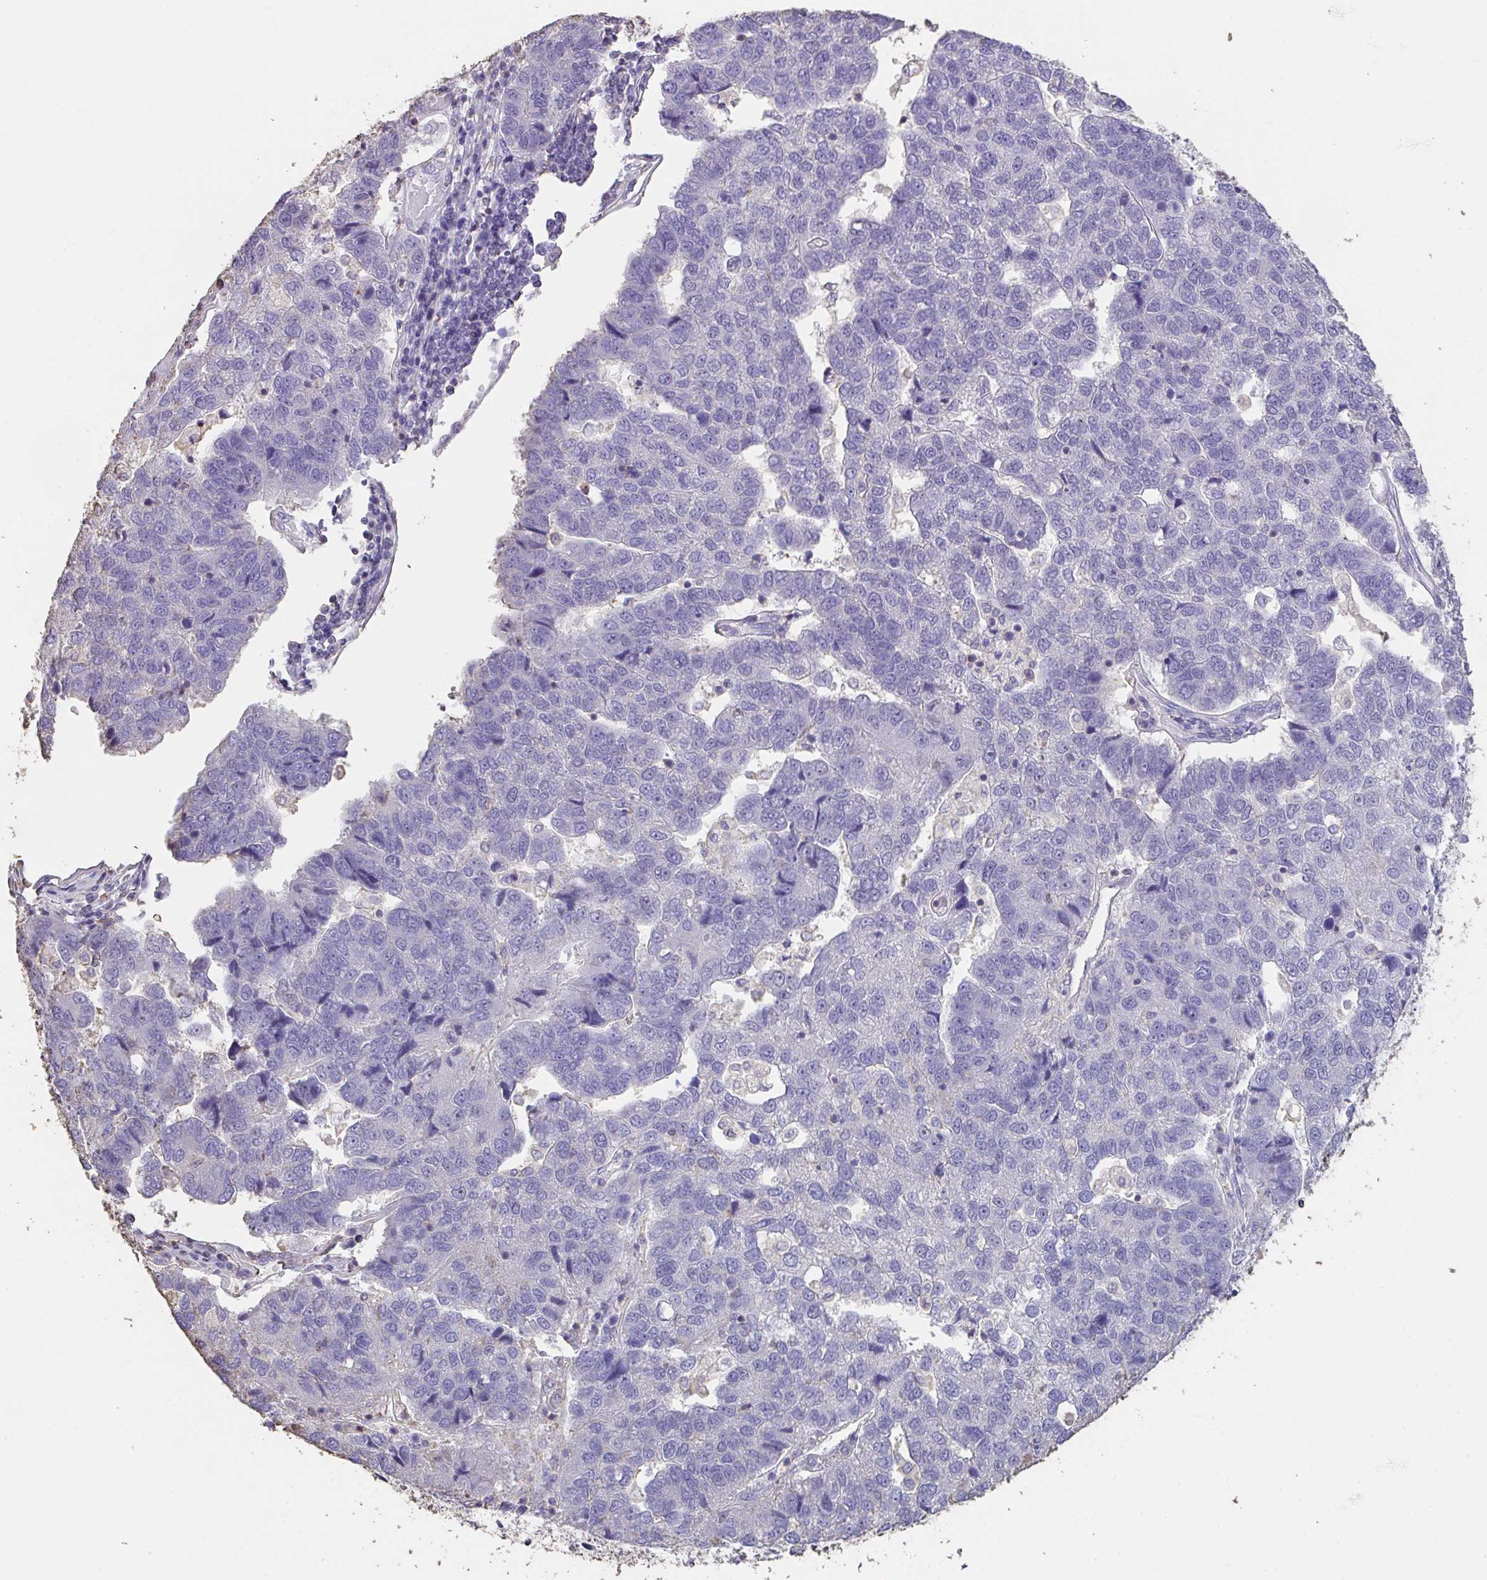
{"staining": {"intensity": "negative", "quantity": "none", "location": "none"}, "tissue": "pancreatic cancer", "cell_type": "Tumor cells", "image_type": "cancer", "snomed": [{"axis": "morphology", "description": "Adenocarcinoma, NOS"}, {"axis": "topography", "description": "Pancreas"}], "caption": "Immunohistochemical staining of pancreatic cancer (adenocarcinoma) exhibits no significant positivity in tumor cells.", "gene": "IL23R", "patient": {"sex": "female", "age": 61}}